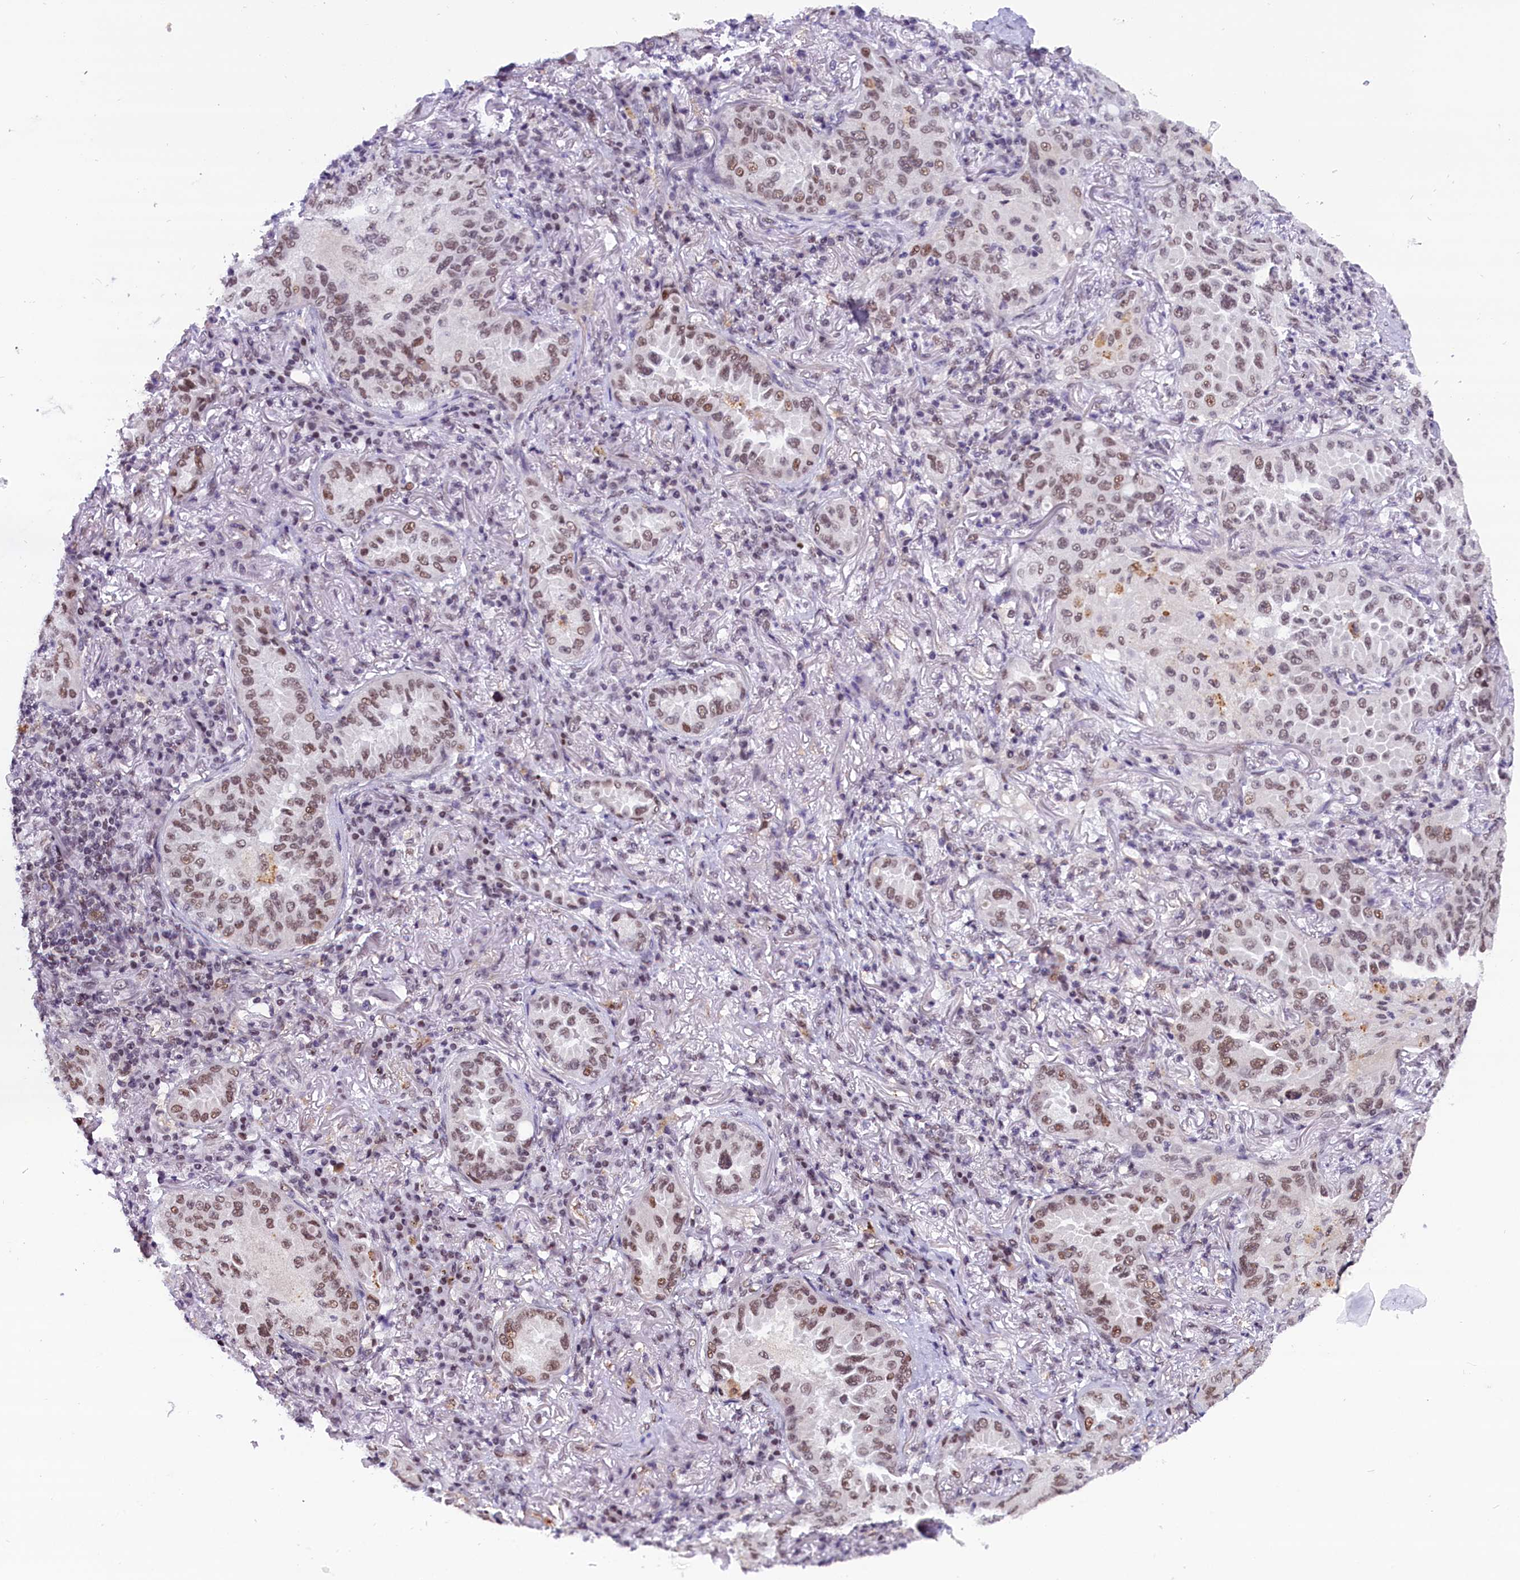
{"staining": {"intensity": "moderate", "quantity": ">75%", "location": "nuclear"}, "tissue": "lung cancer", "cell_type": "Tumor cells", "image_type": "cancer", "snomed": [{"axis": "morphology", "description": "Adenocarcinoma, NOS"}, {"axis": "topography", "description": "Lung"}], "caption": "There is medium levels of moderate nuclear expression in tumor cells of lung cancer (adenocarcinoma), as demonstrated by immunohistochemical staining (brown color).", "gene": "CDYL2", "patient": {"sex": "female", "age": 69}}